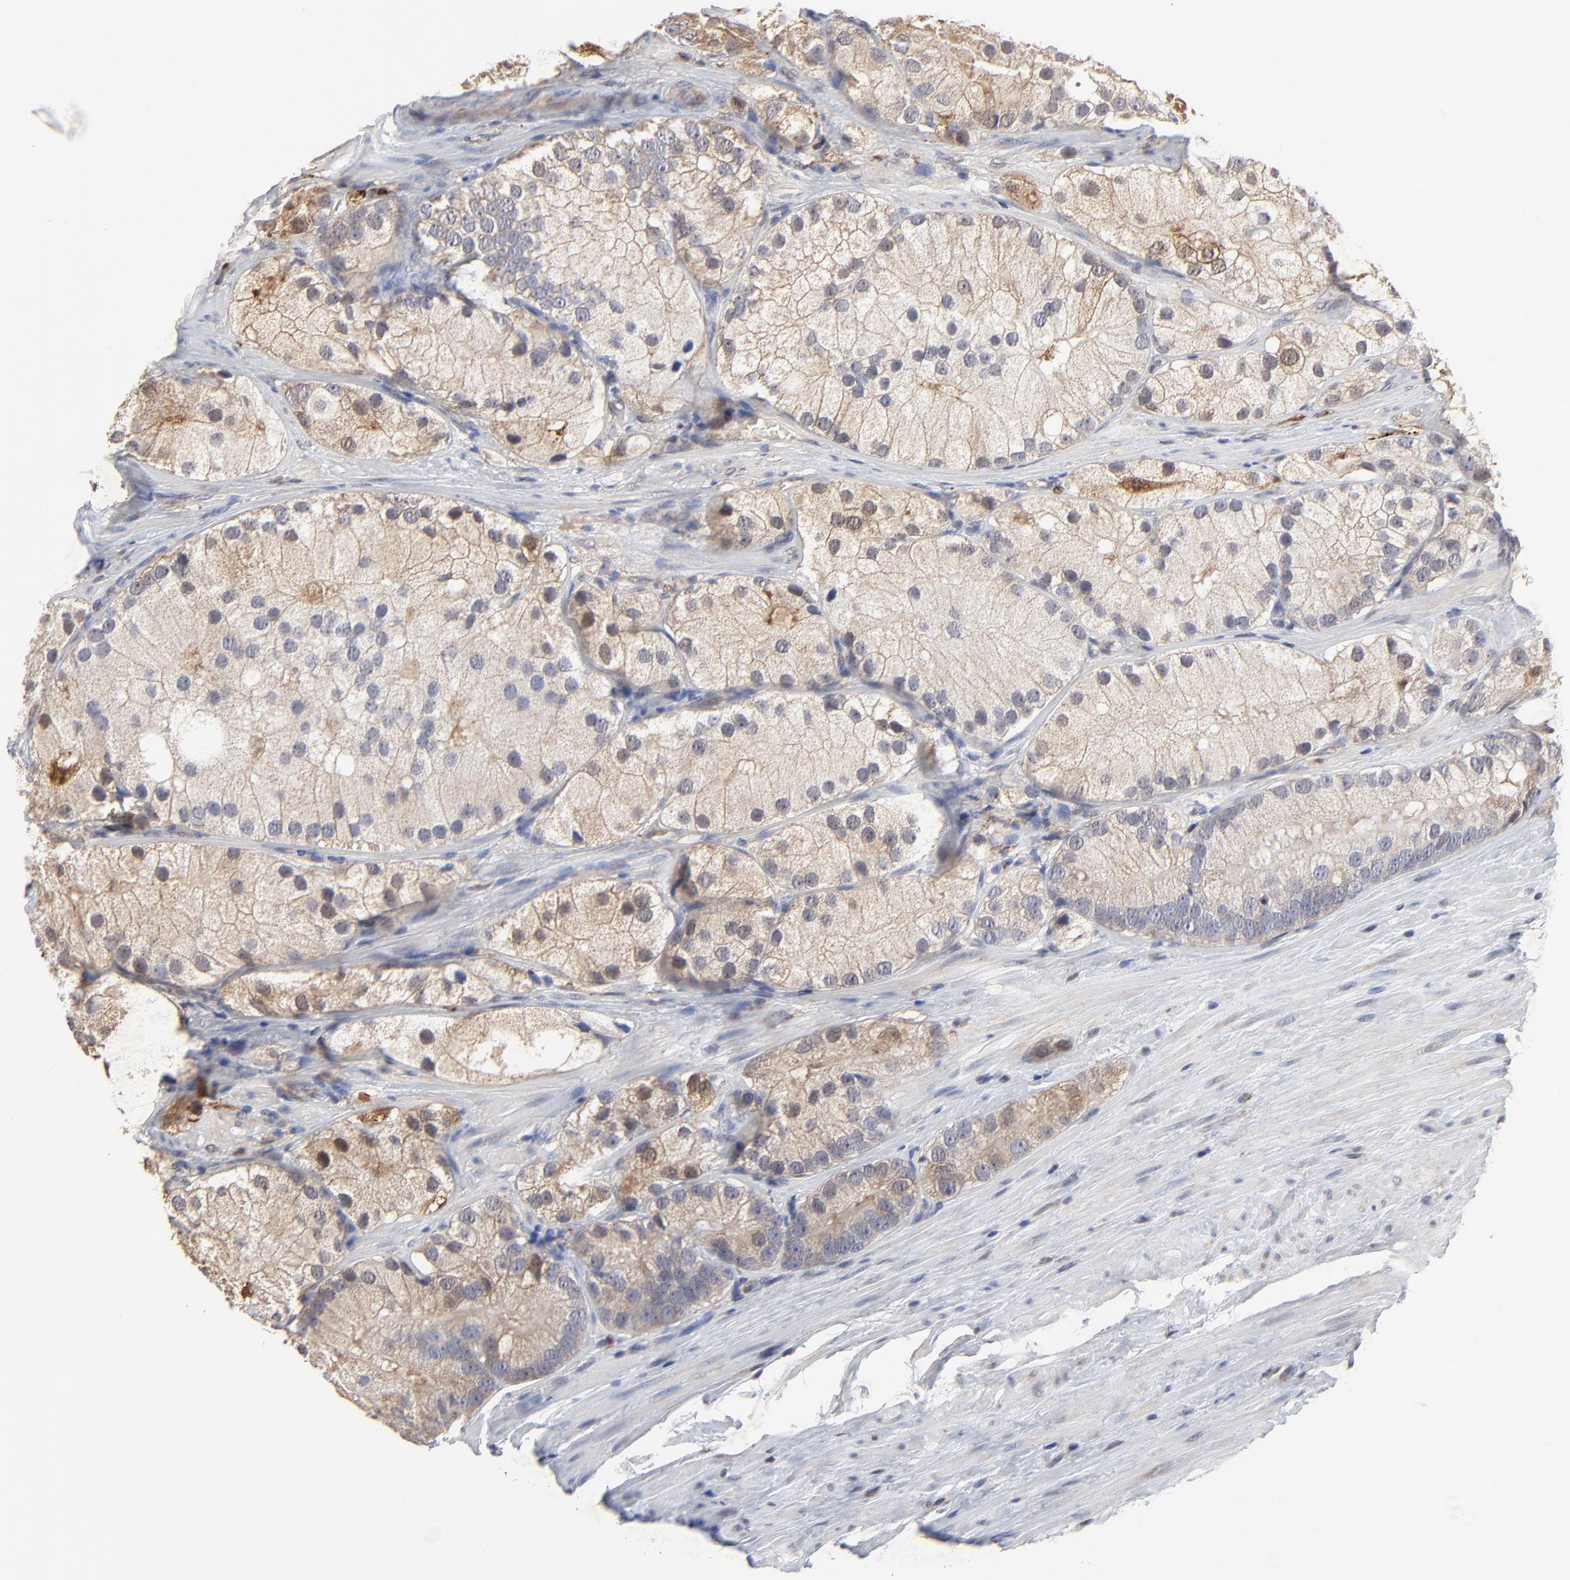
{"staining": {"intensity": "moderate", "quantity": ">75%", "location": "cytoplasmic/membranous"}, "tissue": "prostate cancer", "cell_type": "Tumor cells", "image_type": "cancer", "snomed": [{"axis": "morphology", "description": "Adenocarcinoma, Low grade"}, {"axis": "topography", "description": "Prostate"}], "caption": "High-power microscopy captured an immunohistochemistry image of prostate adenocarcinoma (low-grade), revealing moderate cytoplasmic/membranous expression in approximately >75% of tumor cells. The protein is shown in brown color, while the nuclei are stained blue.", "gene": "LGALS3", "patient": {"sex": "male", "age": 69}}